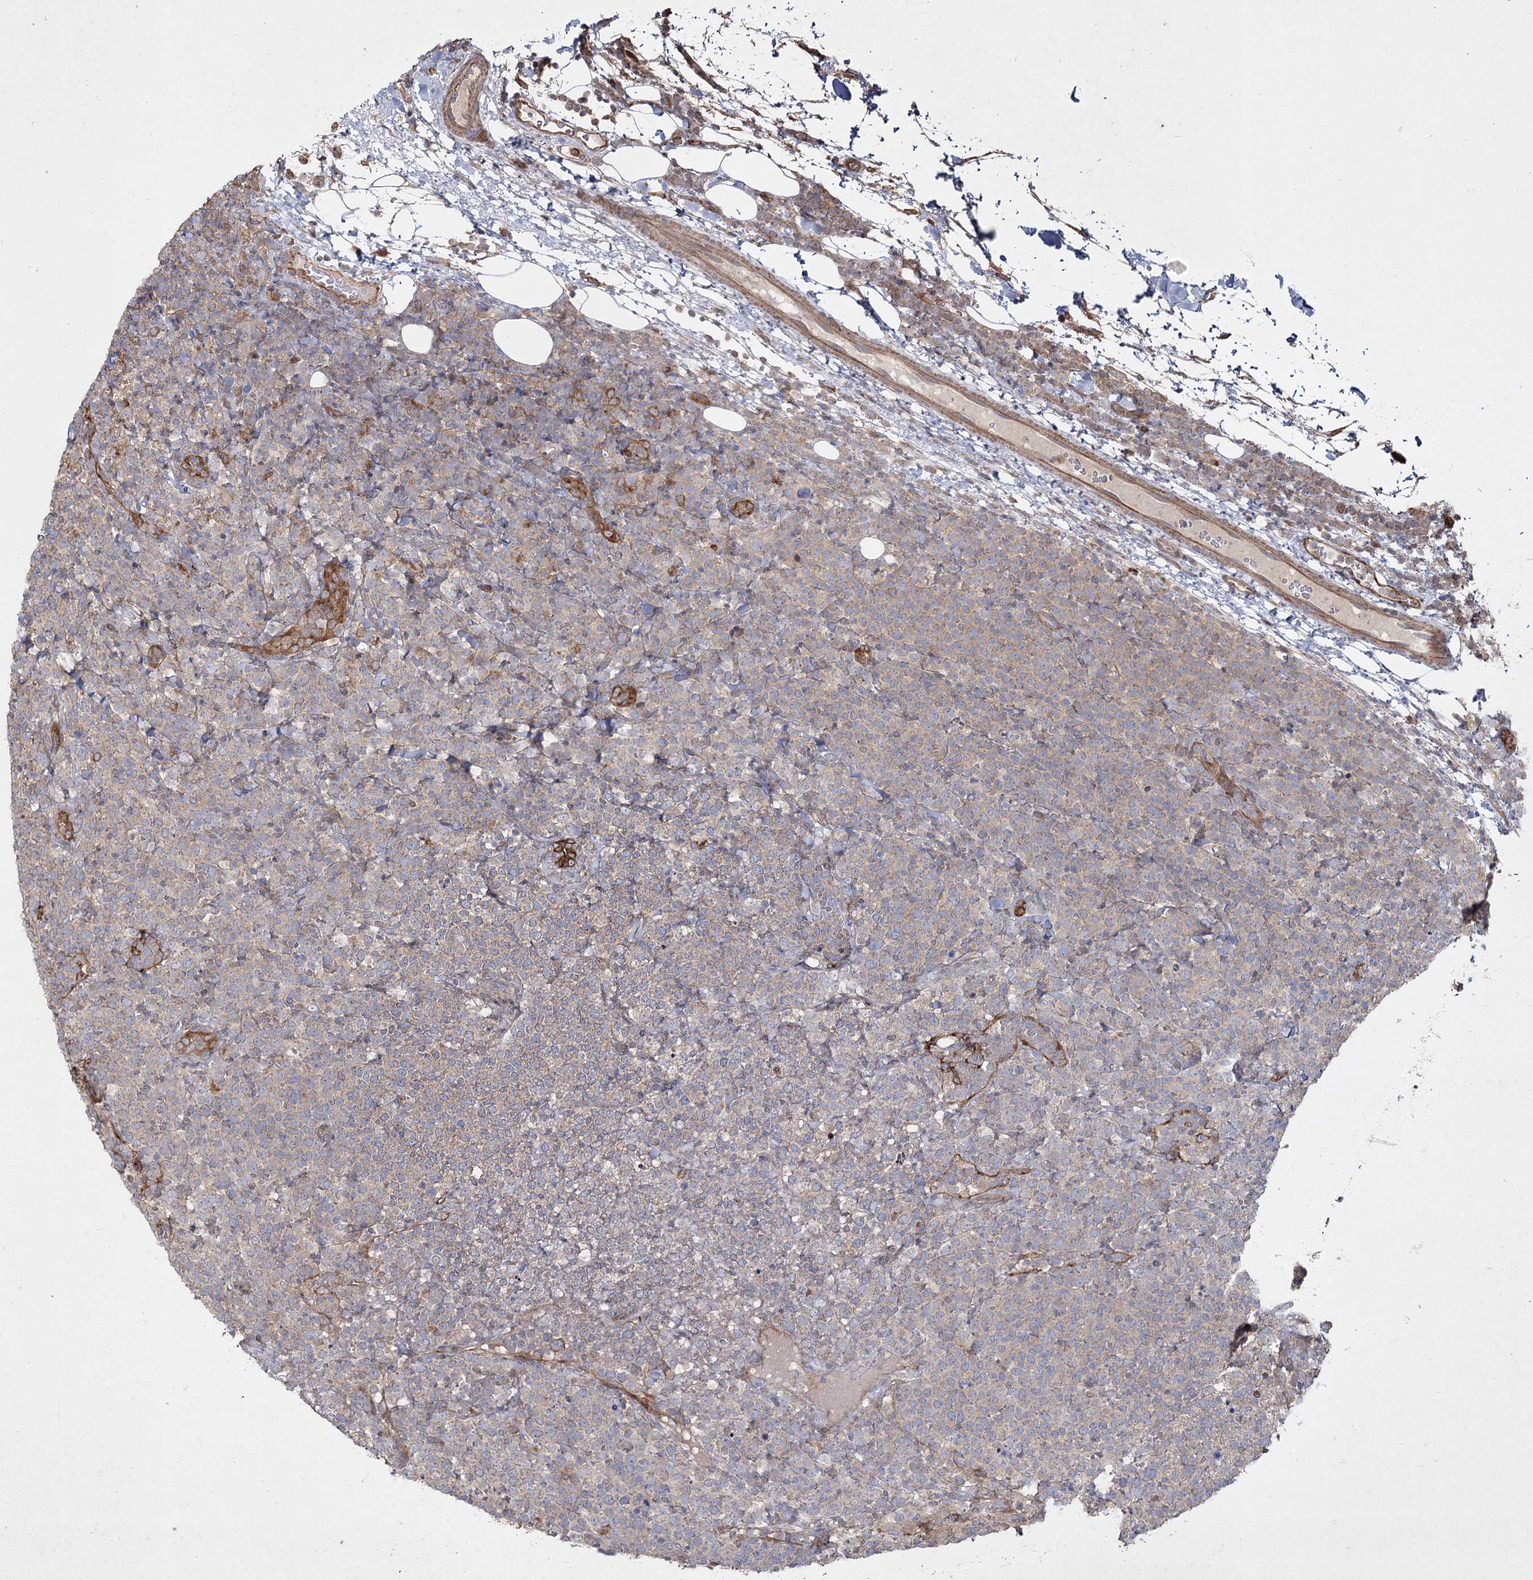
{"staining": {"intensity": "negative", "quantity": "none", "location": "none"}, "tissue": "lymphoma", "cell_type": "Tumor cells", "image_type": "cancer", "snomed": [{"axis": "morphology", "description": "Malignant lymphoma, non-Hodgkin's type, High grade"}, {"axis": "topography", "description": "Lymph node"}], "caption": "High-grade malignant lymphoma, non-Hodgkin's type stained for a protein using IHC shows no positivity tumor cells.", "gene": "SH3TC1", "patient": {"sex": "male", "age": 61}}